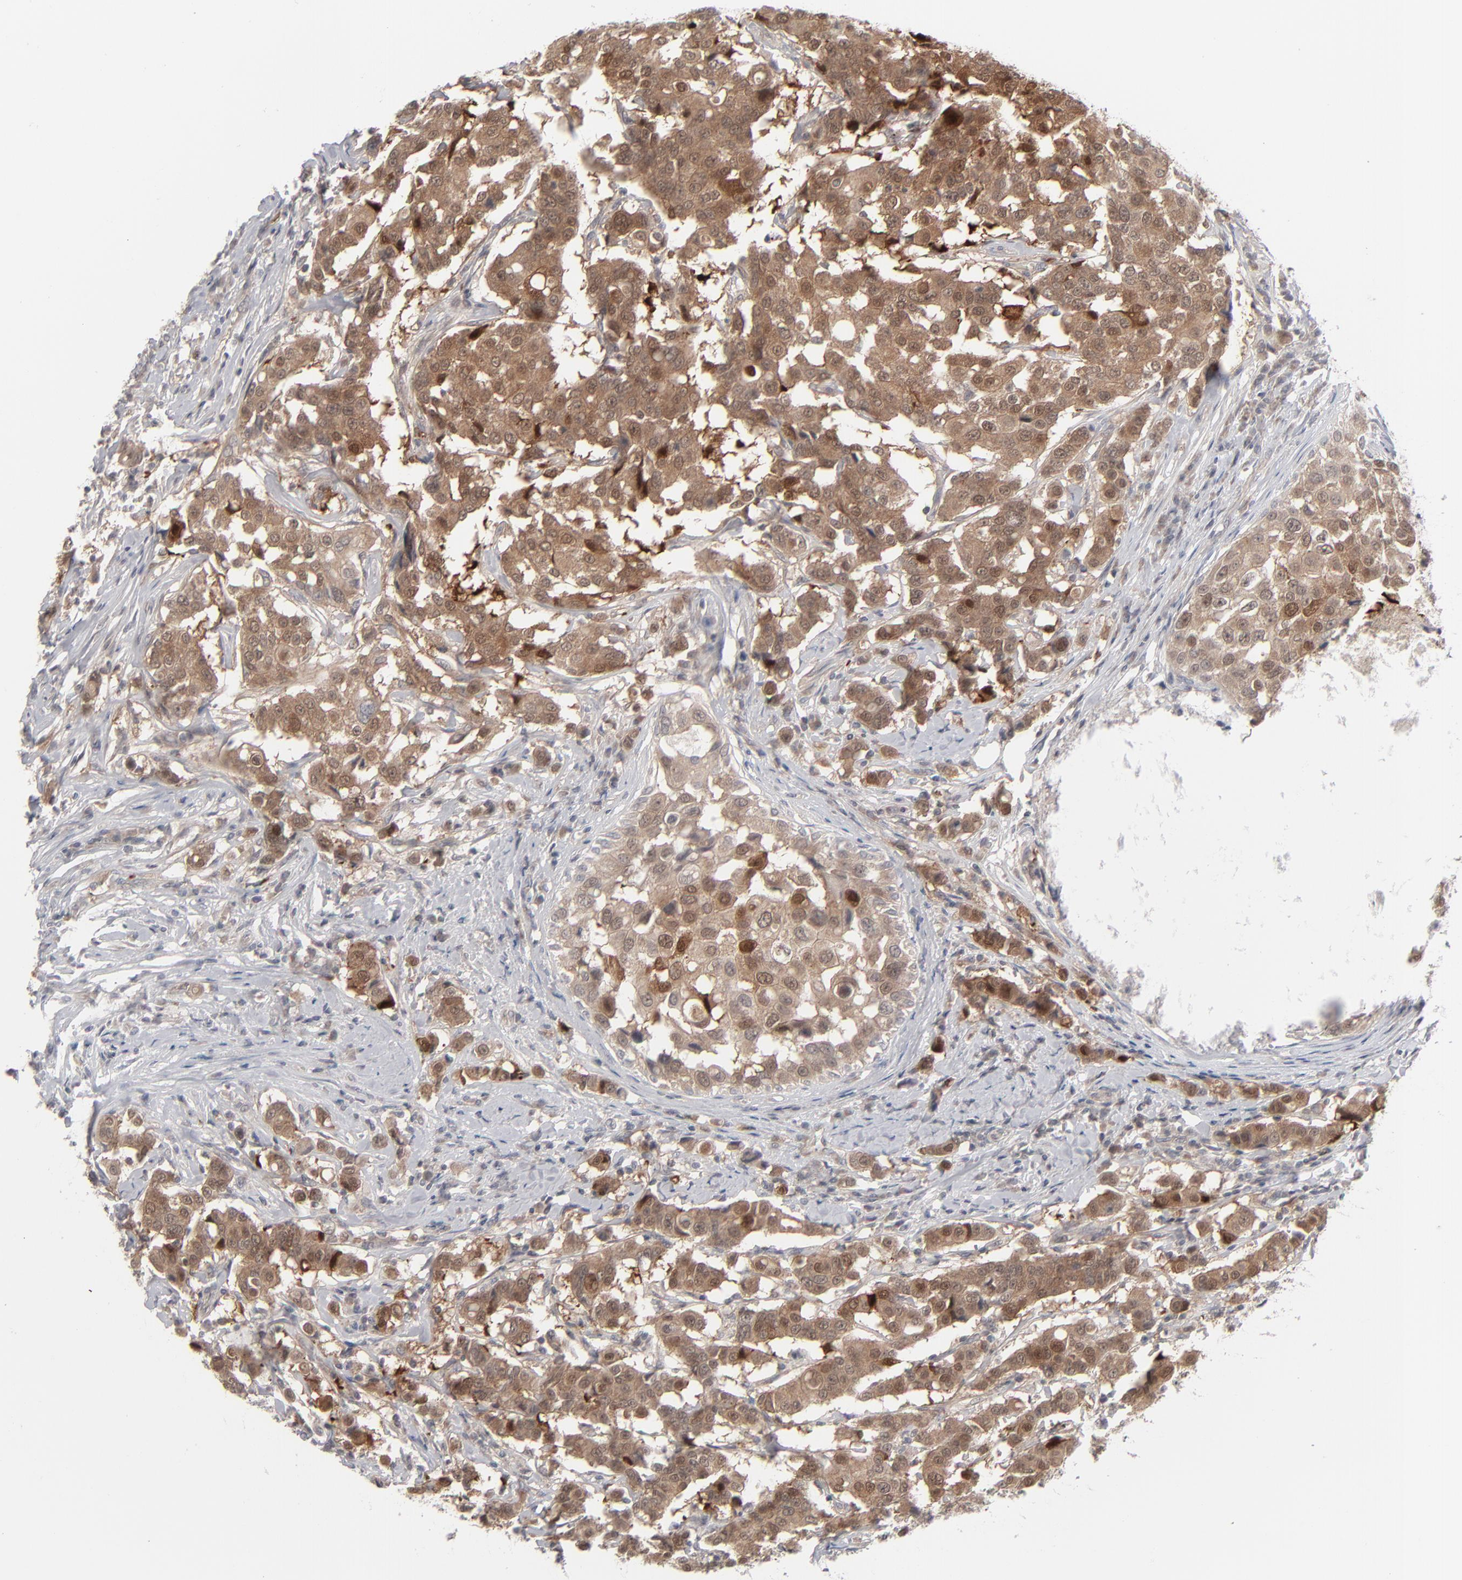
{"staining": {"intensity": "moderate", "quantity": ">75%", "location": "cytoplasmic/membranous,nuclear"}, "tissue": "breast cancer", "cell_type": "Tumor cells", "image_type": "cancer", "snomed": [{"axis": "morphology", "description": "Duct carcinoma"}, {"axis": "topography", "description": "Breast"}], "caption": "Breast cancer (infiltrating ductal carcinoma) stained for a protein (brown) displays moderate cytoplasmic/membranous and nuclear positive expression in approximately >75% of tumor cells.", "gene": "POF1B", "patient": {"sex": "female", "age": 27}}